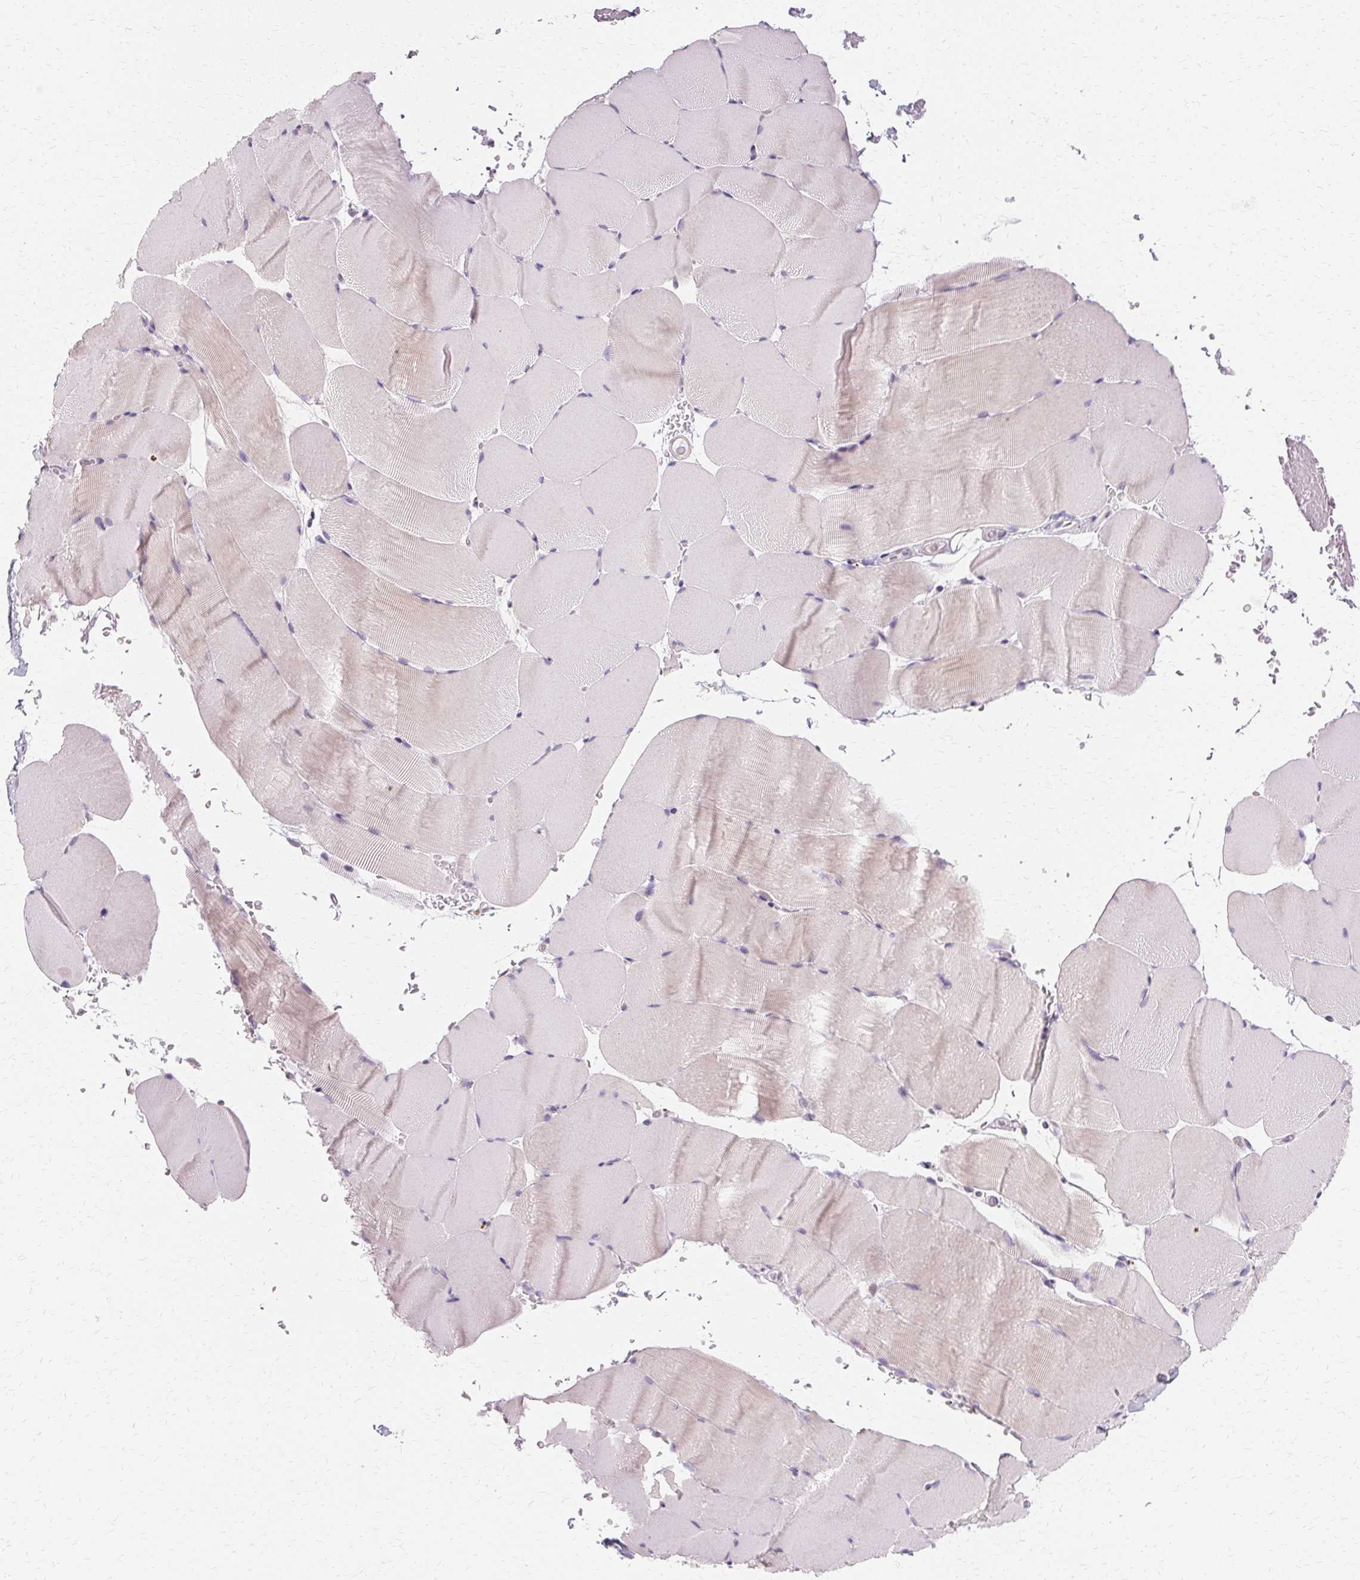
{"staining": {"intensity": "negative", "quantity": "none", "location": "none"}, "tissue": "skeletal muscle", "cell_type": "Myocytes", "image_type": "normal", "snomed": [{"axis": "morphology", "description": "Normal tissue, NOS"}, {"axis": "topography", "description": "Skeletal muscle"}], "caption": "Myocytes show no significant positivity in benign skeletal muscle.", "gene": "FCRL3", "patient": {"sex": "female", "age": 37}}